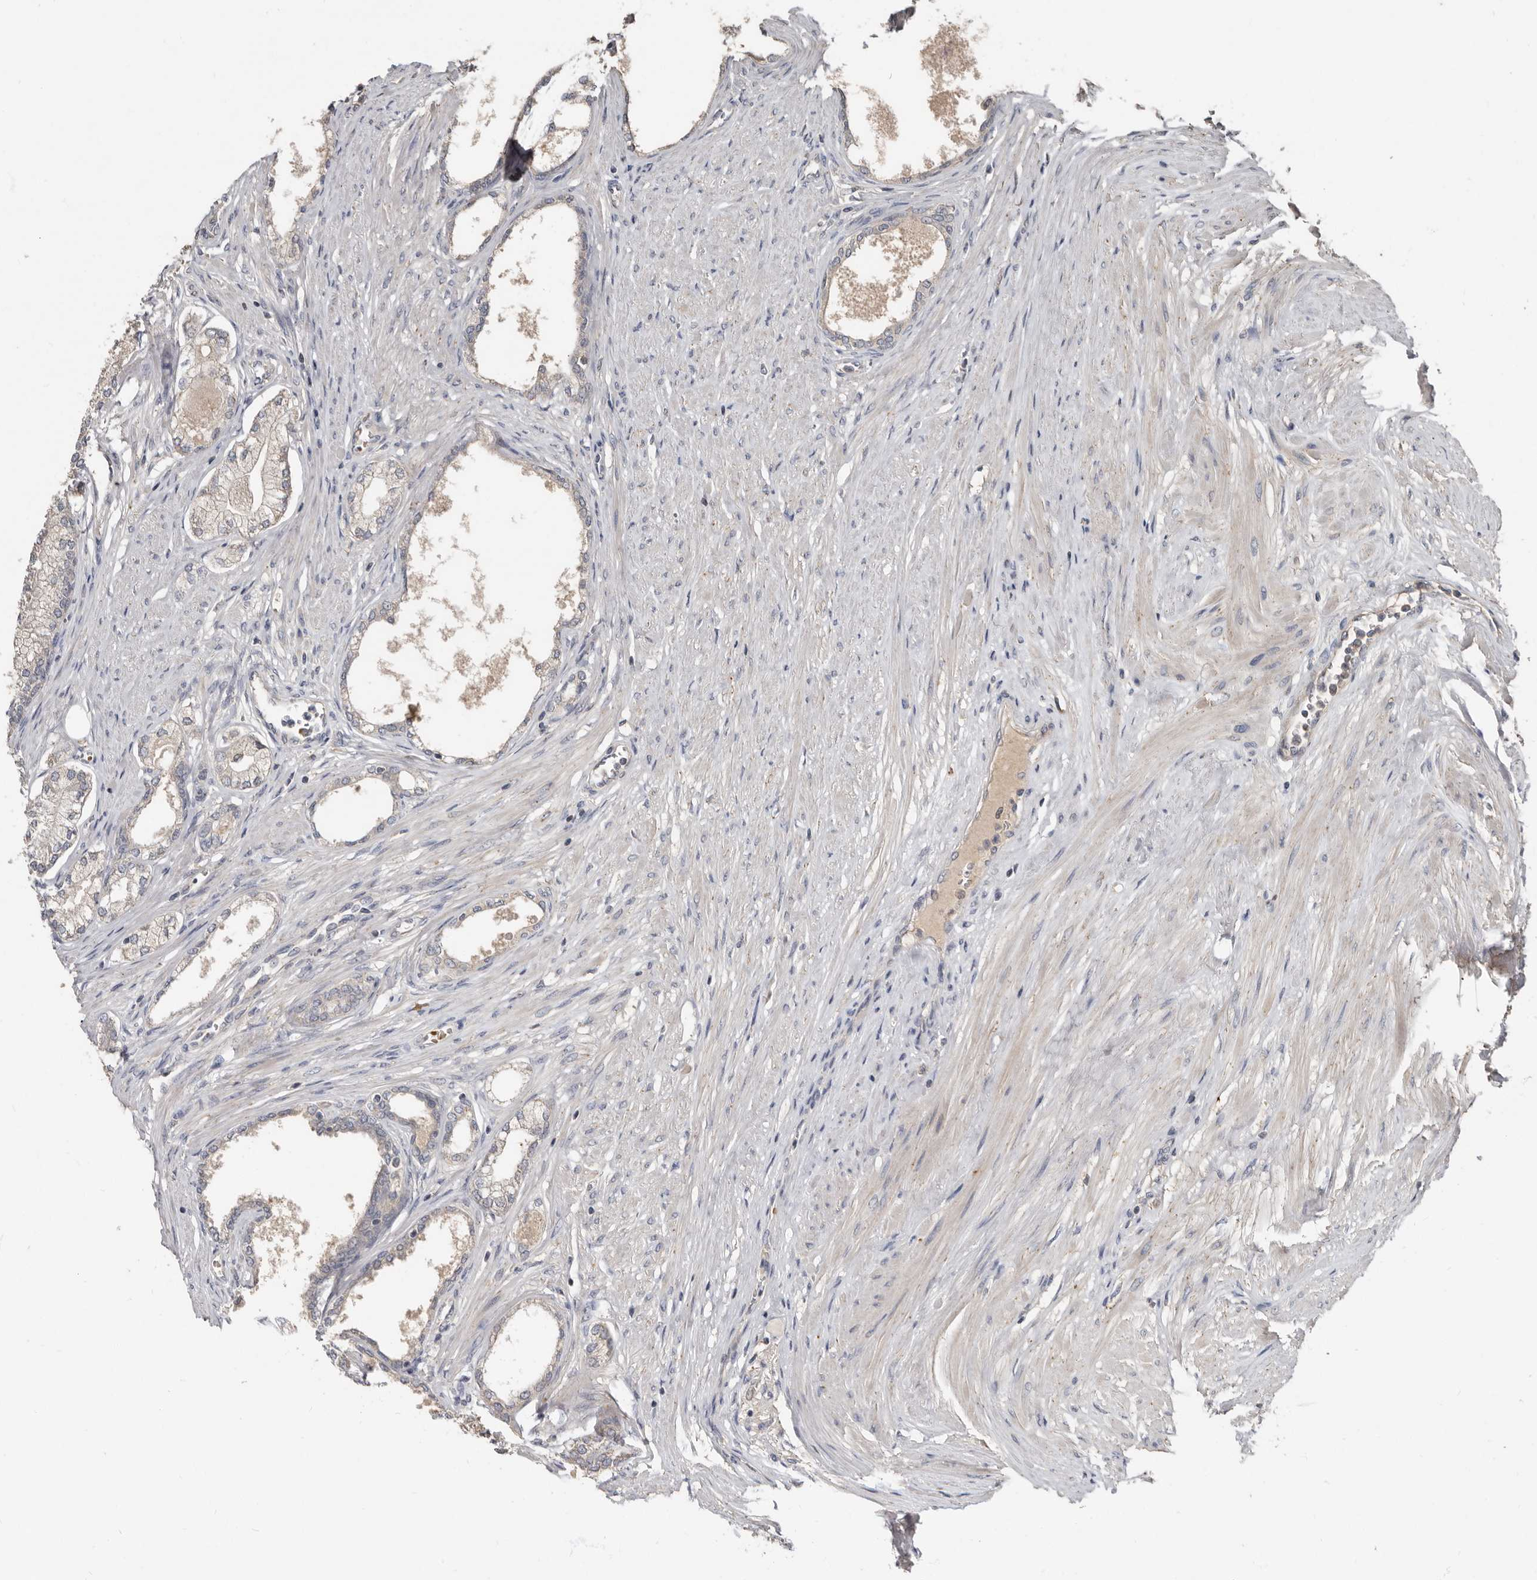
{"staining": {"intensity": "weak", "quantity": "25%-75%", "location": "cytoplasmic/membranous"}, "tissue": "prostate", "cell_type": "Glandular cells", "image_type": "normal", "snomed": [{"axis": "morphology", "description": "Normal tissue, NOS"}, {"axis": "morphology", "description": "Urothelial carcinoma, Low grade"}, {"axis": "topography", "description": "Urinary bladder"}, {"axis": "topography", "description": "Prostate"}], "caption": "Brown immunohistochemical staining in normal human prostate exhibits weak cytoplasmic/membranous staining in approximately 25%-75% of glandular cells.", "gene": "KIF26B", "patient": {"sex": "male", "age": 60}}